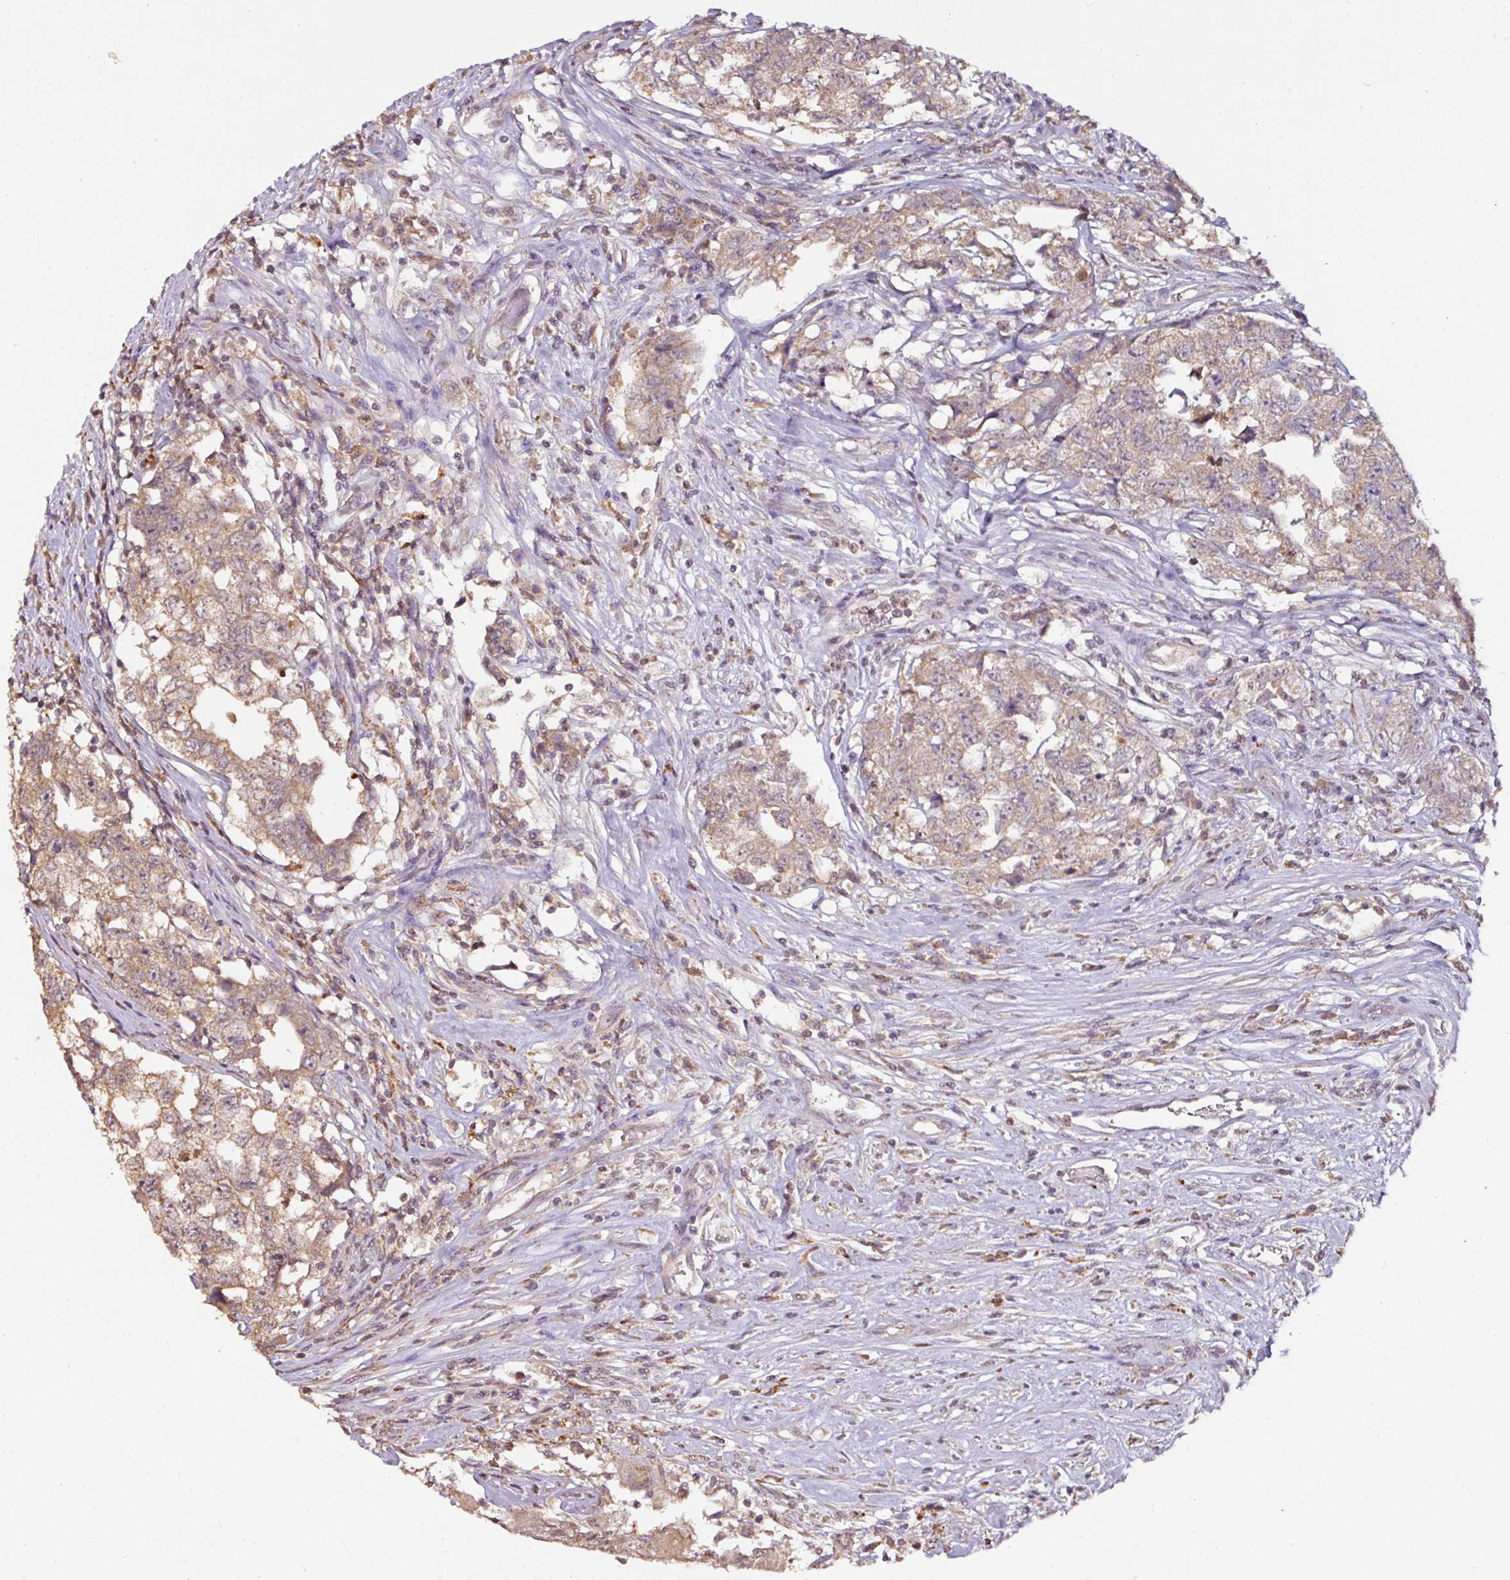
{"staining": {"intensity": "weak", "quantity": "25%-75%", "location": "cytoplasmic/membranous"}, "tissue": "testis cancer", "cell_type": "Tumor cells", "image_type": "cancer", "snomed": [{"axis": "morphology", "description": "Carcinoma, Embryonal, NOS"}, {"axis": "topography", "description": "Testis"}], "caption": "Human testis cancer stained with a protein marker displays weak staining in tumor cells.", "gene": "RPL38", "patient": {"sex": "male", "age": 22}}